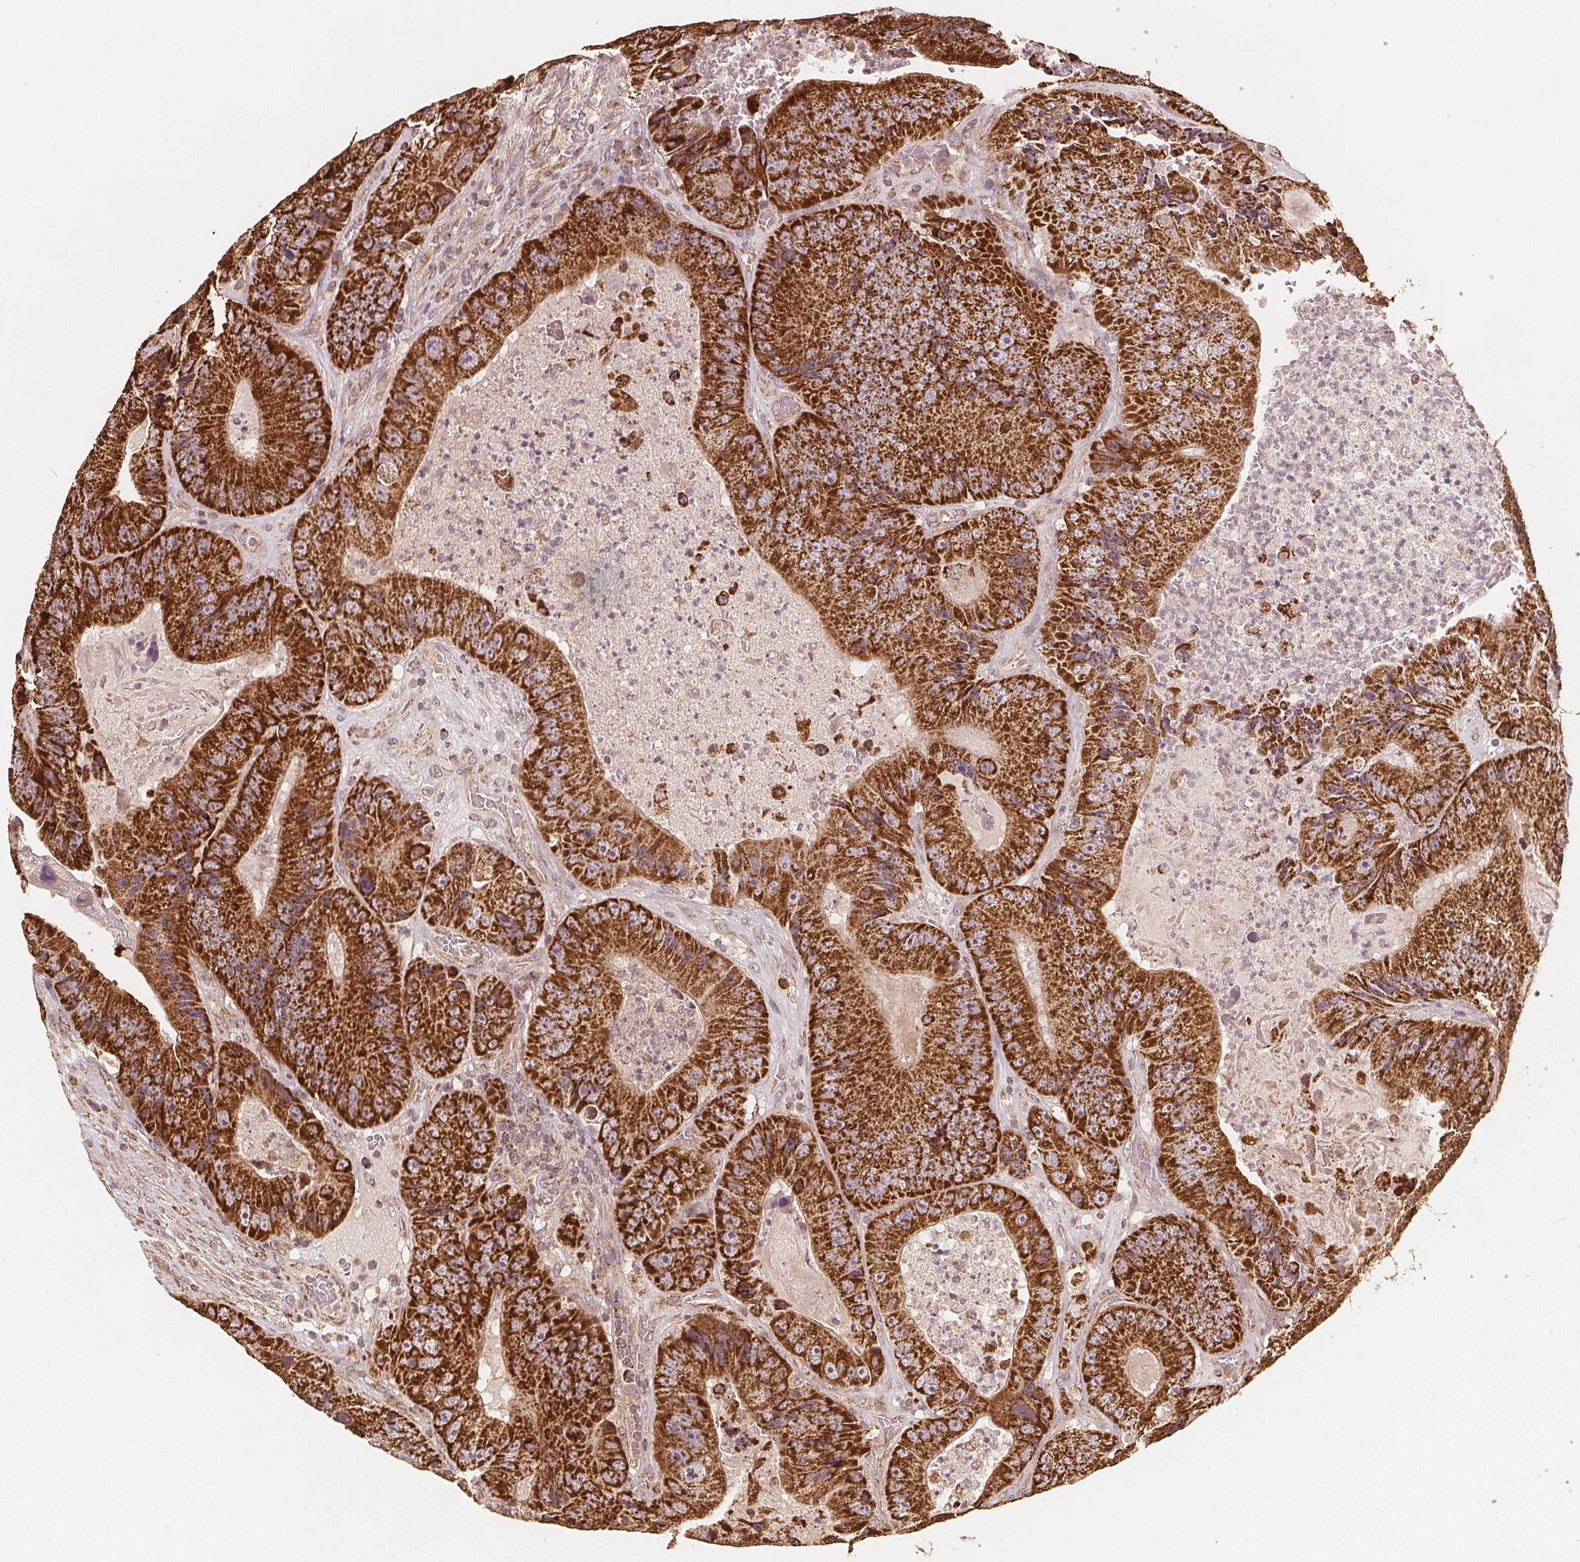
{"staining": {"intensity": "strong", "quantity": ">75%", "location": "cytoplasmic/membranous"}, "tissue": "colorectal cancer", "cell_type": "Tumor cells", "image_type": "cancer", "snomed": [{"axis": "morphology", "description": "Adenocarcinoma, NOS"}, {"axis": "topography", "description": "Colon"}], "caption": "Approximately >75% of tumor cells in colorectal cancer (adenocarcinoma) display strong cytoplasmic/membranous protein expression as visualized by brown immunohistochemical staining.", "gene": "PEX26", "patient": {"sex": "female", "age": 86}}